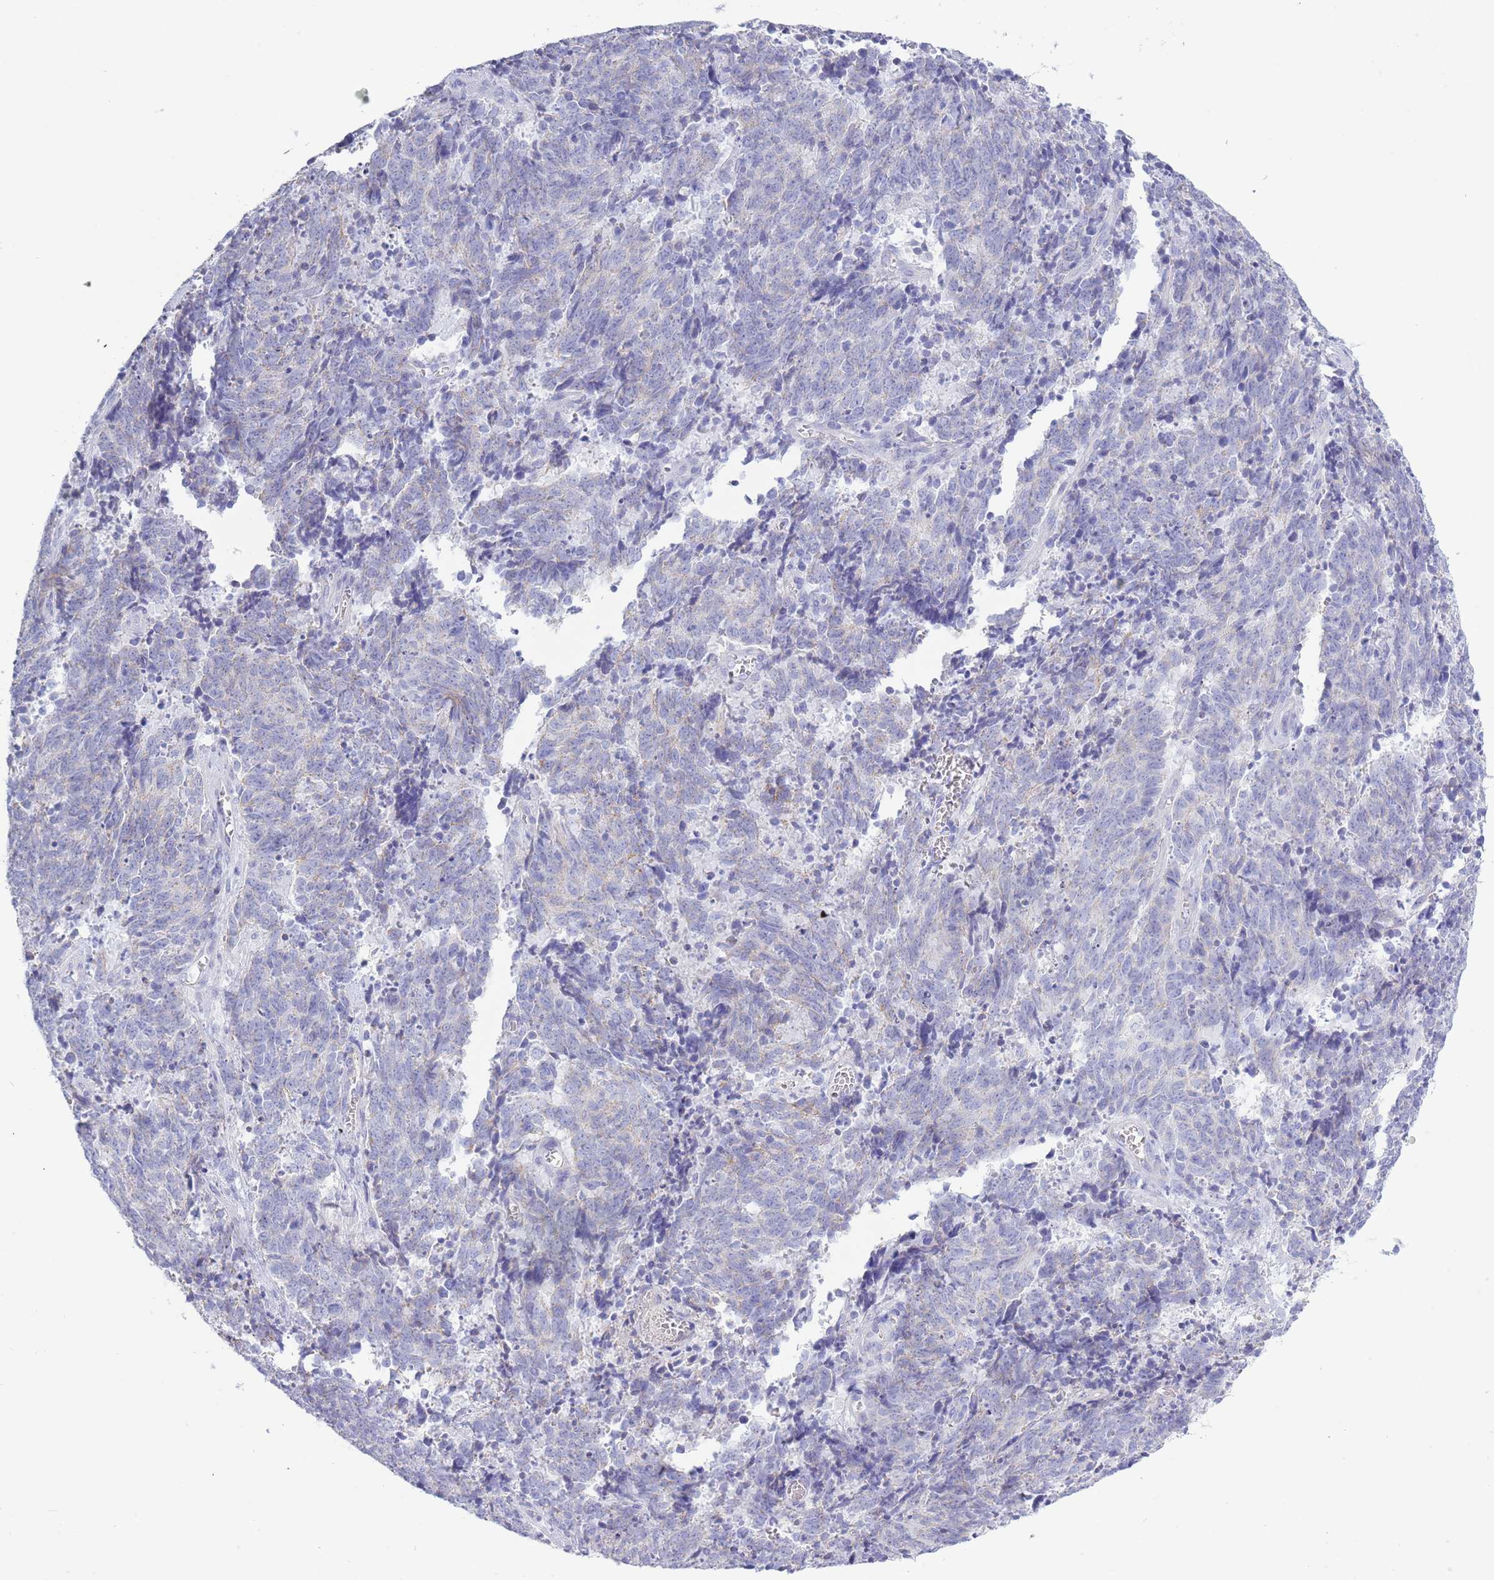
{"staining": {"intensity": "negative", "quantity": "none", "location": "none"}, "tissue": "cervical cancer", "cell_type": "Tumor cells", "image_type": "cancer", "snomed": [{"axis": "morphology", "description": "Squamous cell carcinoma, NOS"}, {"axis": "topography", "description": "Cervix"}], "caption": "IHC of cervical cancer (squamous cell carcinoma) displays no expression in tumor cells.", "gene": "ACR", "patient": {"sex": "female", "age": 29}}